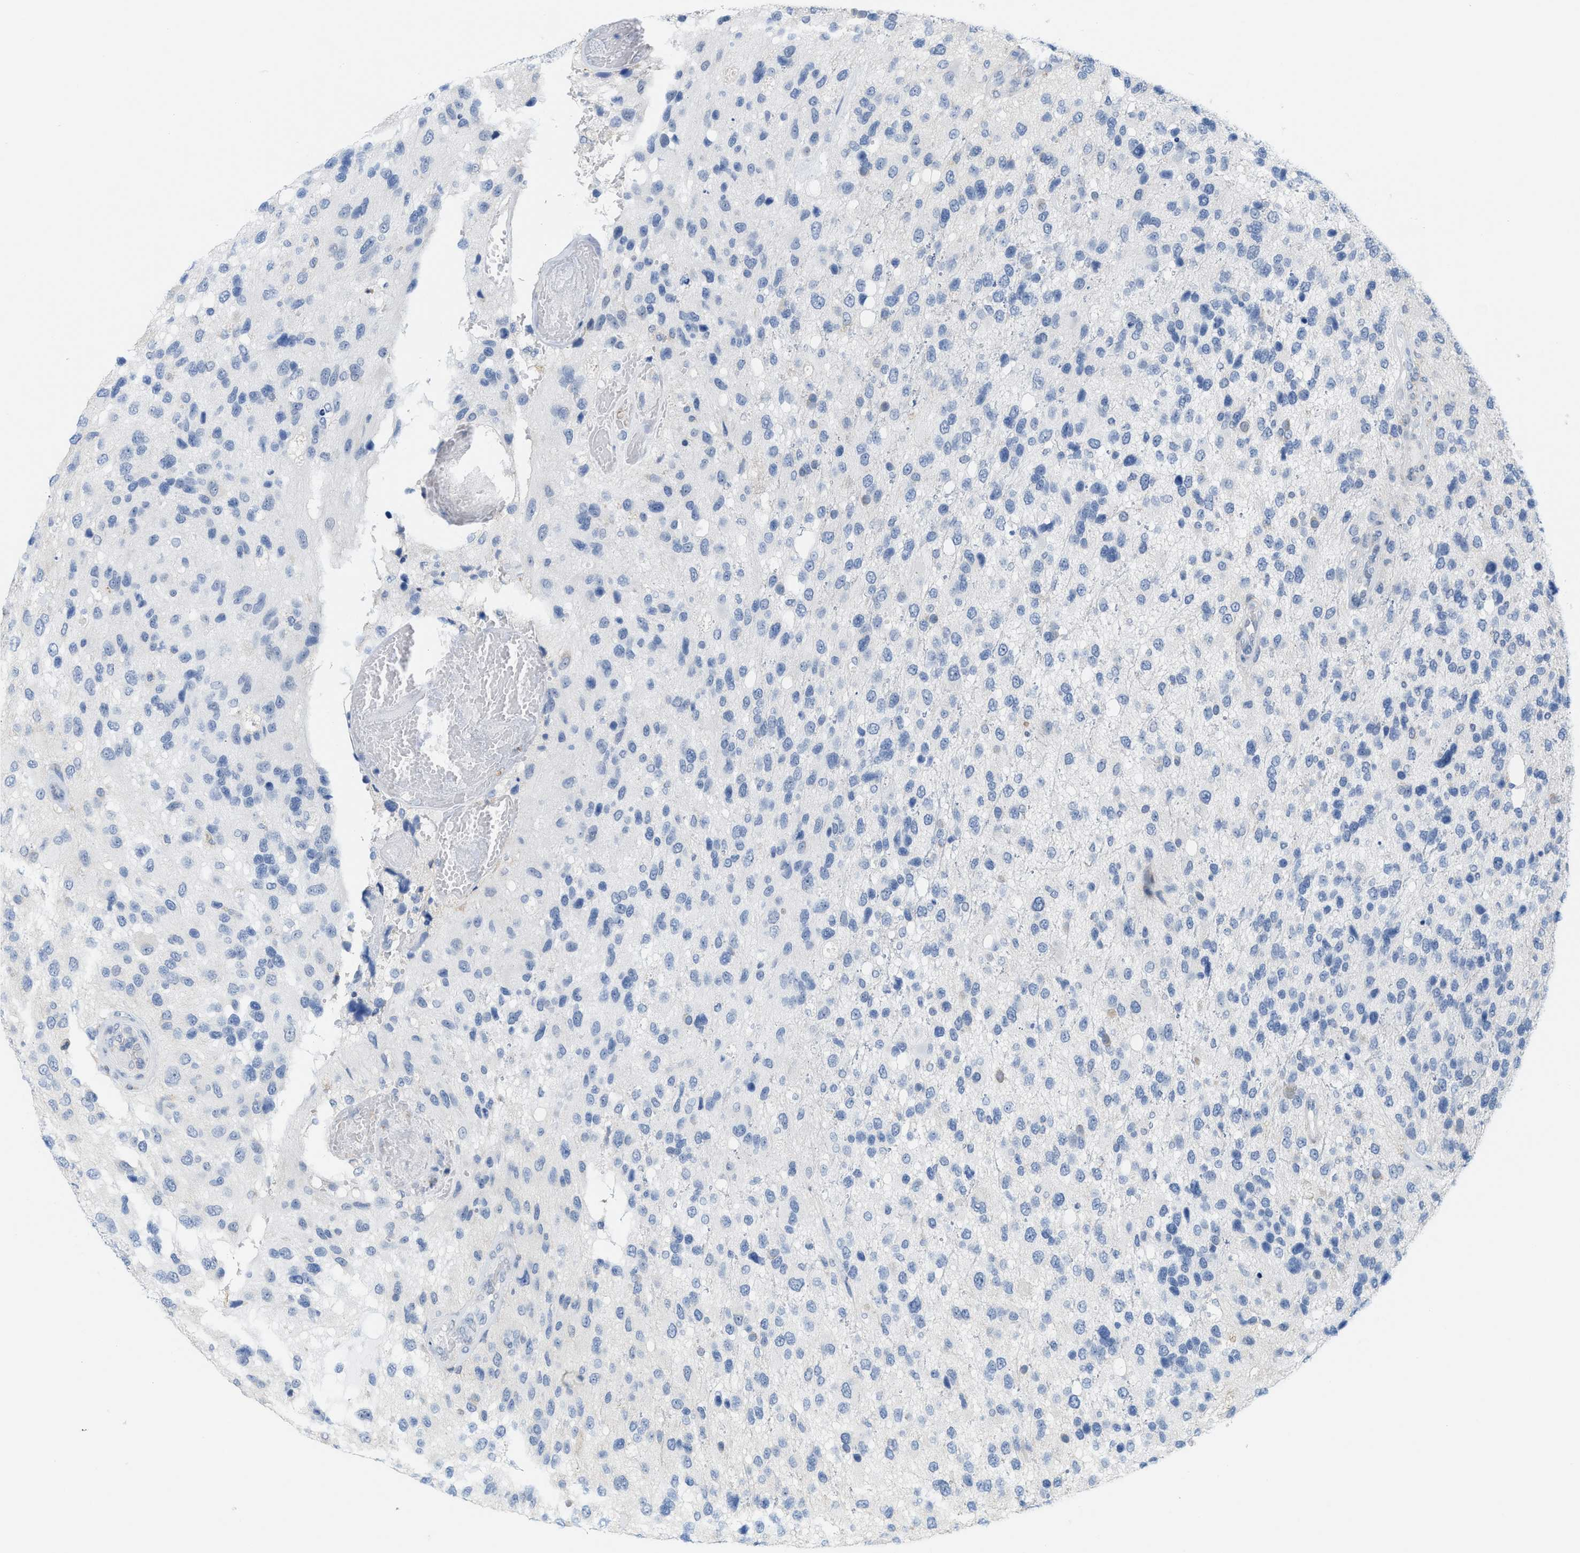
{"staining": {"intensity": "negative", "quantity": "none", "location": "none"}, "tissue": "glioma", "cell_type": "Tumor cells", "image_type": "cancer", "snomed": [{"axis": "morphology", "description": "Glioma, malignant, High grade"}, {"axis": "topography", "description": "Brain"}], "caption": "Protein analysis of malignant glioma (high-grade) reveals no significant staining in tumor cells. Brightfield microscopy of immunohistochemistry (IHC) stained with DAB (brown) and hematoxylin (blue), captured at high magnification.", "gene": "KIFC3", "patient": {"sex": "female", "age": 58}}